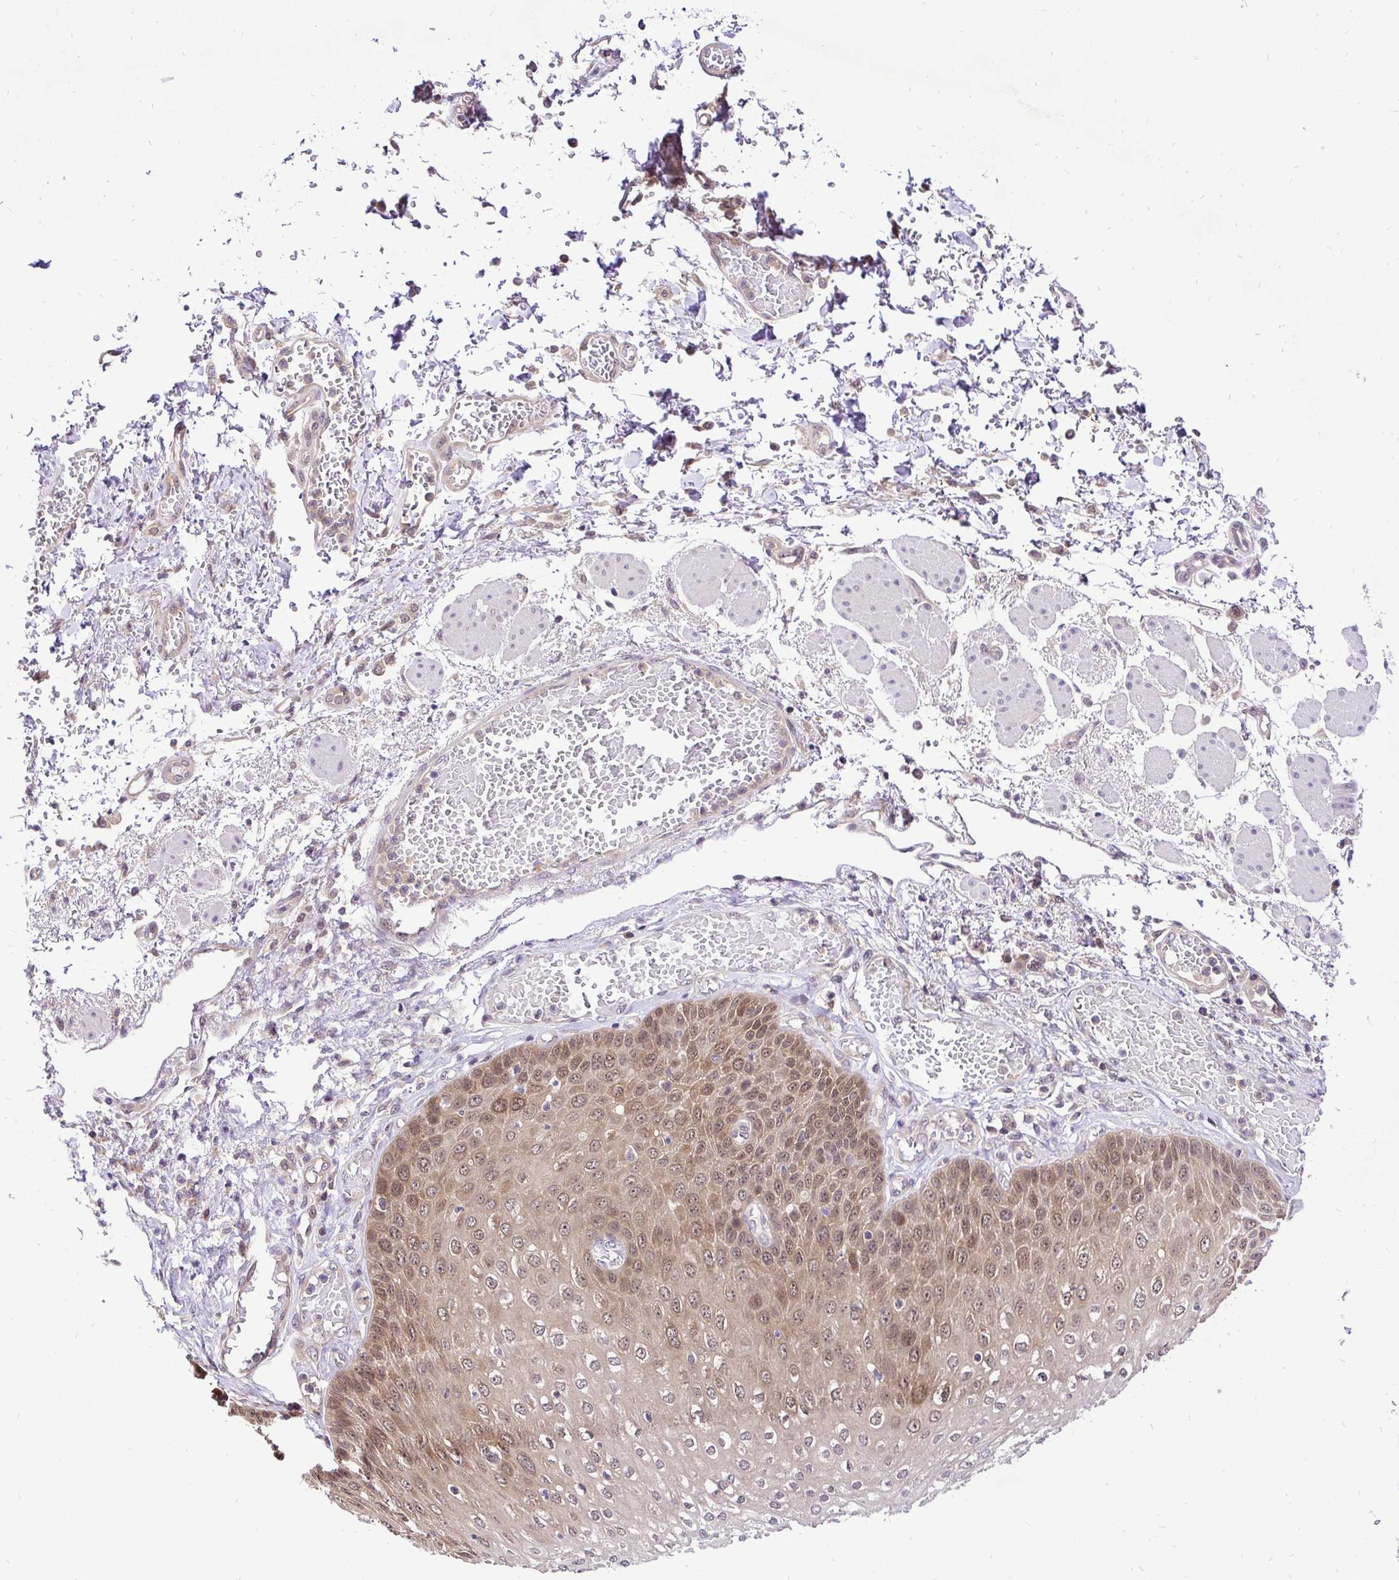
{"staining": {"intensity": "moderate", "quantity": ">75%", "location": "cytoplasmic/membranous,nuclear"}, "tissue": "esophagus", "cell_type": "Squamous epithelial cells", "image_type": "normal", "snomed": [{"axis": "morphology", "description": "Normal tissue, NOS"}, {"axis": "morphology", "description": "Adenocarcinoma, NOS"}, {"axis": "topography", "description": "Esophagus"}], "caption": "This photomicrograph demonstrates IHC staining of benign esophagus, with medium moderate cytoplasmic/membranous,nuclear positivity in about >75% of squamous epithelial cells.", "gene": "UBE2M", "patient": {"sex": "male", "age": 81}}